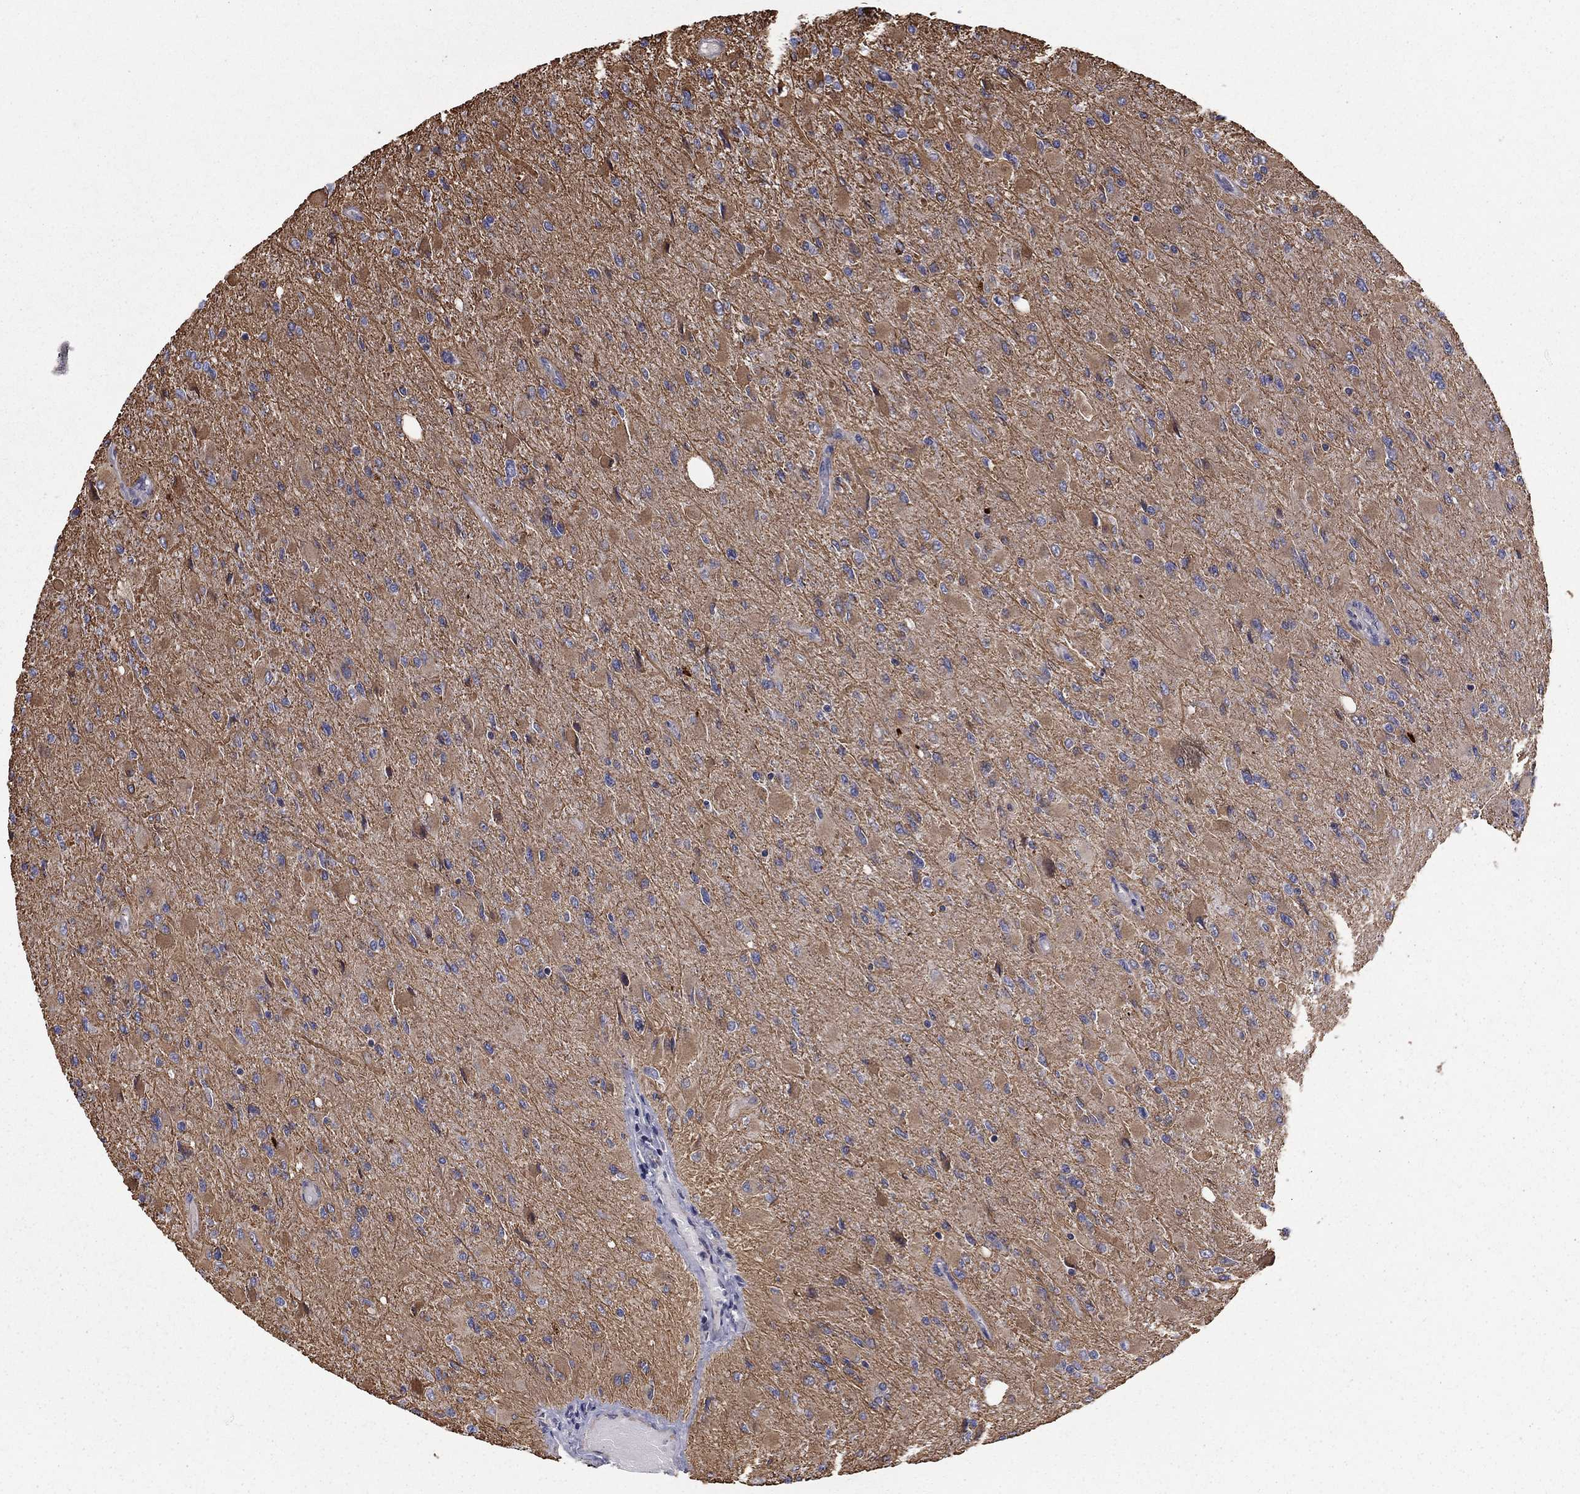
{"staining": {"intensity": "moderate", "quantity": "25%-75%", "location": "cytoplasmic/membranous"}, "tissue": "glioma", "cell_type": "Tumor cells", "image_type": "cancer", "snomed": [{"axis": "morphology", "description": "Glioma, malignant, High grade"}, {"axis": "topography", "description": "Cerebral cortex"}], "caption": "IHC (DAB) staining of human malignant glioma (high-grade) displays moderate cytoplasmic/membranous protein expression in about 25%-75% of tumor cells.", "gene": "CLSTN1", "patient": {"sex": "female", "age": 36}}